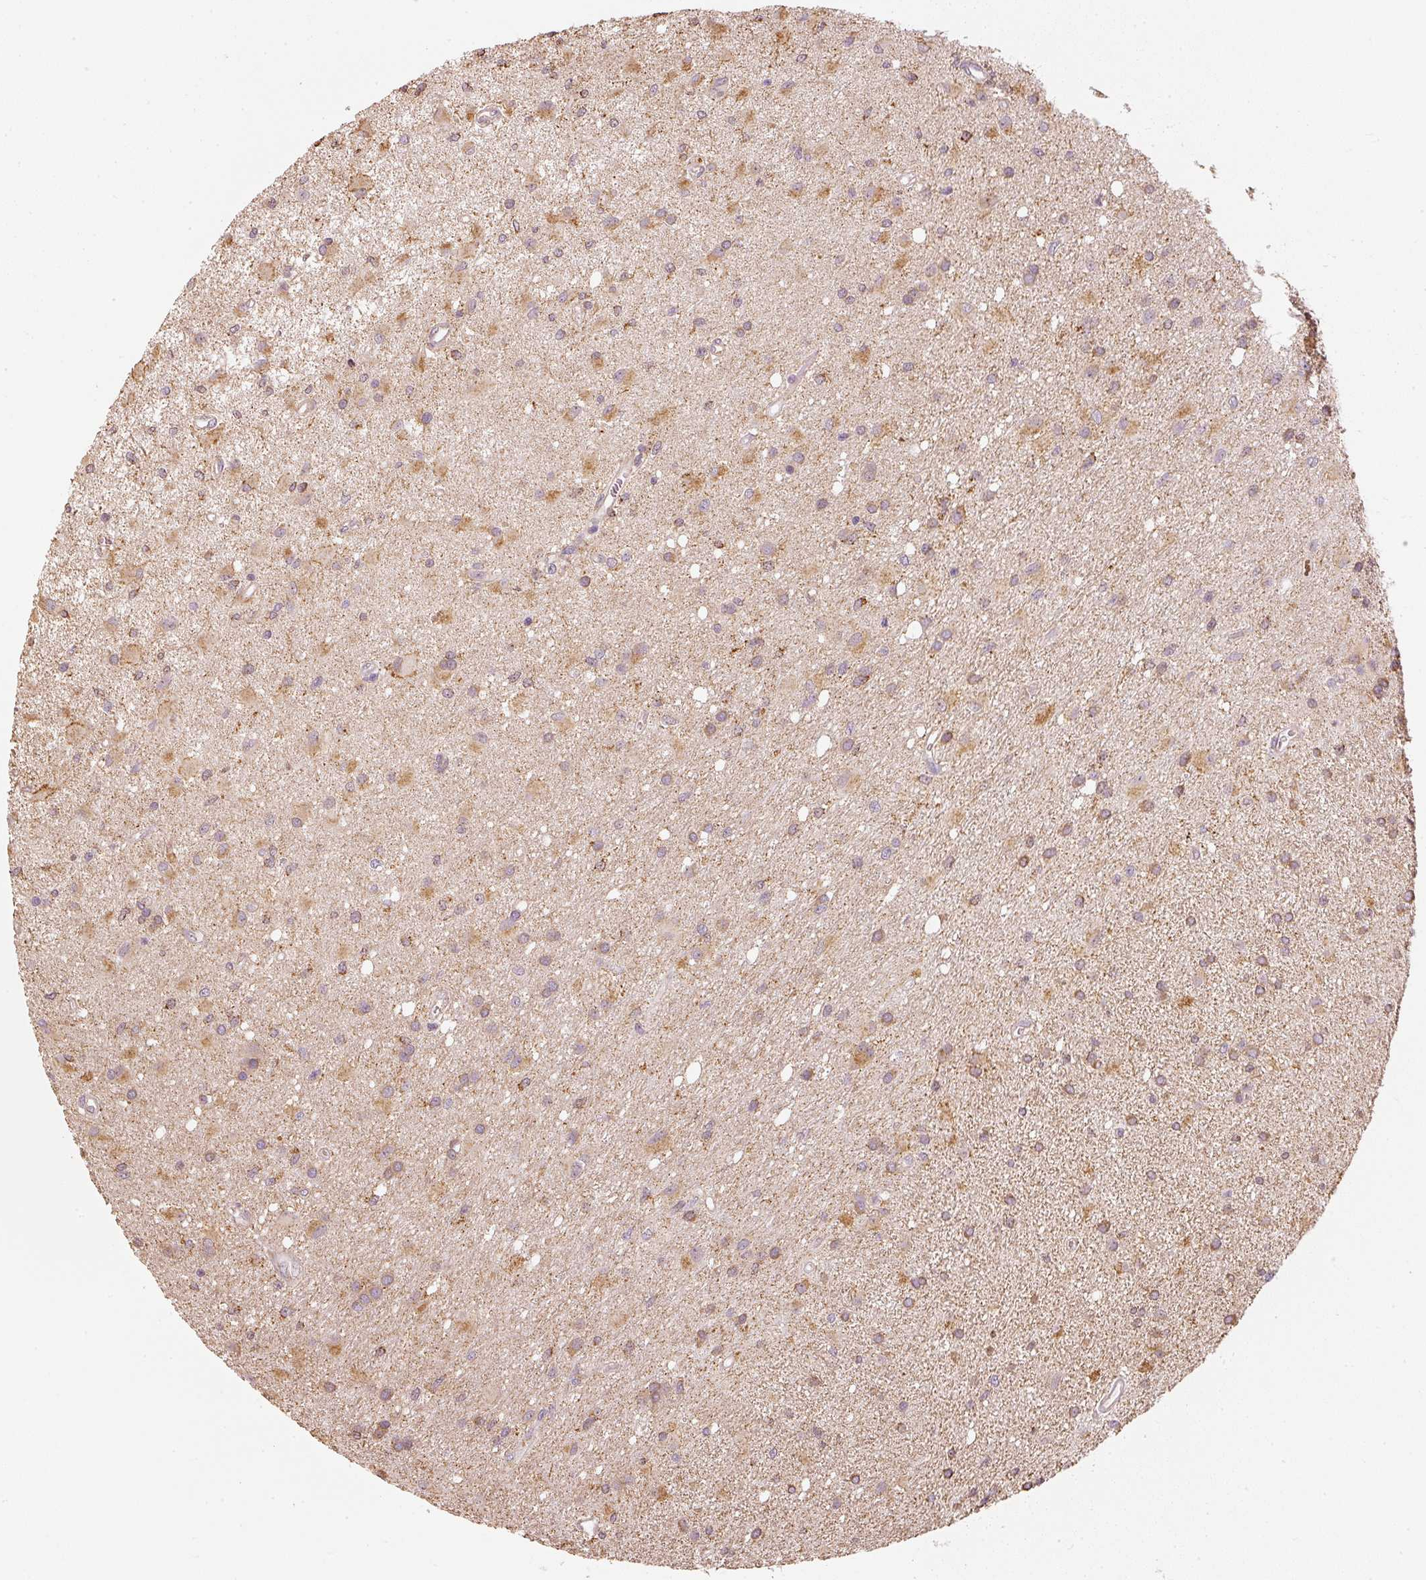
{"staining": {"intensity": "moderate", "quantity": "25%-75%", "location": "cytoplasmic/membranous"}, "tissue": "glioma", "cell_type": "Tumor cells", "image_type": "cancer", "snomed": [{"axis": "morphology", "description": "Glioma, malignant, High grade"}, {"axis": "topography", "description": "Brain"}], "caption": "A photomicrograph of human glioma stained for a protein displays moderate cytoplasmic/membranous brown staining in tumor cells.", "gene": "MTHFD1L", "patient": {"sex": "male", "age": 67}}